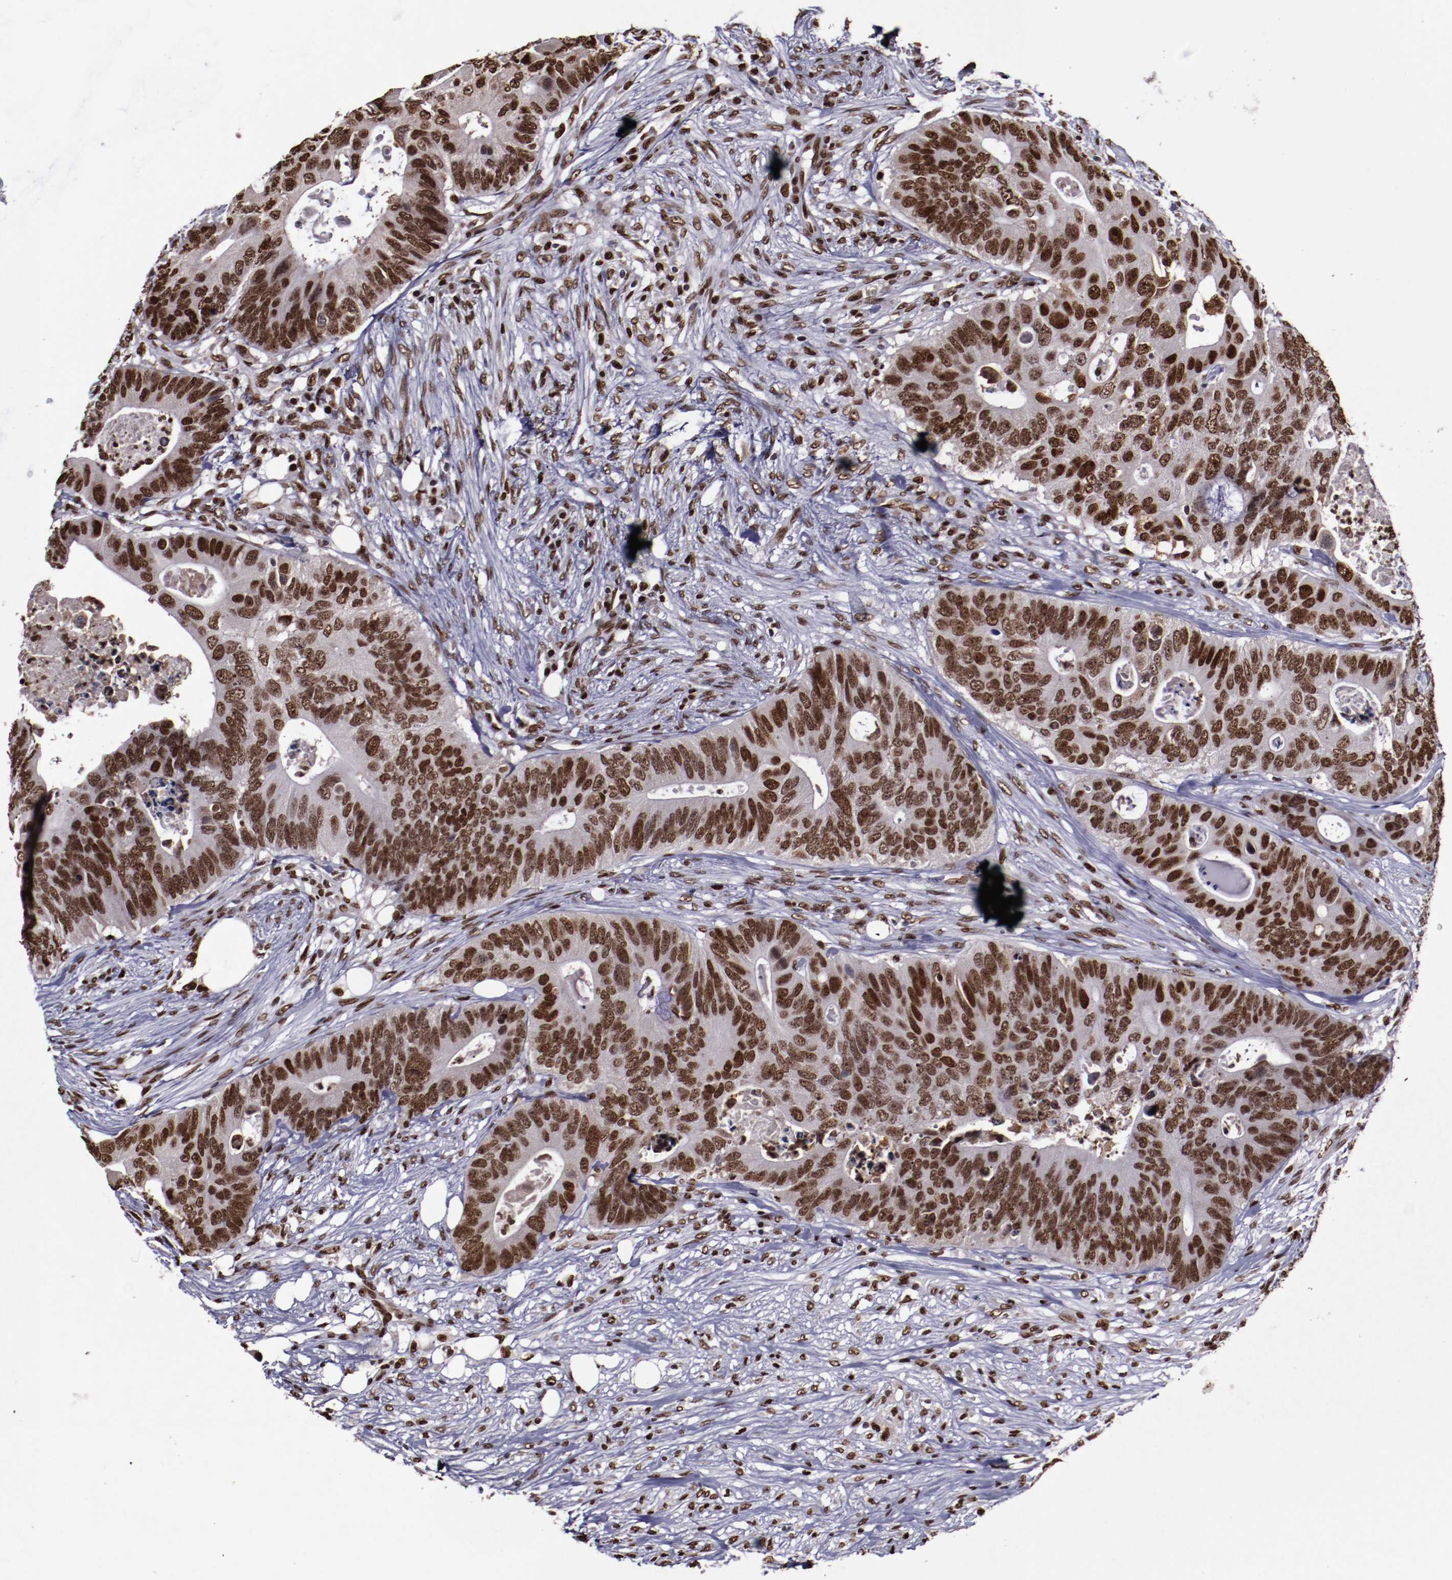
{"staining": {"intensity": "moderate", "quantity": ">75%", "location": "nuclear"}, "tissue": "colorectal cancer", "cell_type": "Tumor cells", "image_type": "cancer", "snomed": [{"axis": "morphology", "description": "Adenocarcinoma, NOS"}, {"axis": "topography", "description": "Colon"}], "caption": "Immunohistochemical staining of colorectal cancer displays moderate nuclear protein expression in about >75% of tumor cells. (brown staining indicates protein expression, while blue staining denotes nuclei).", "gene": "APEX1", "patient": {"sex": "male", "age": 71}}